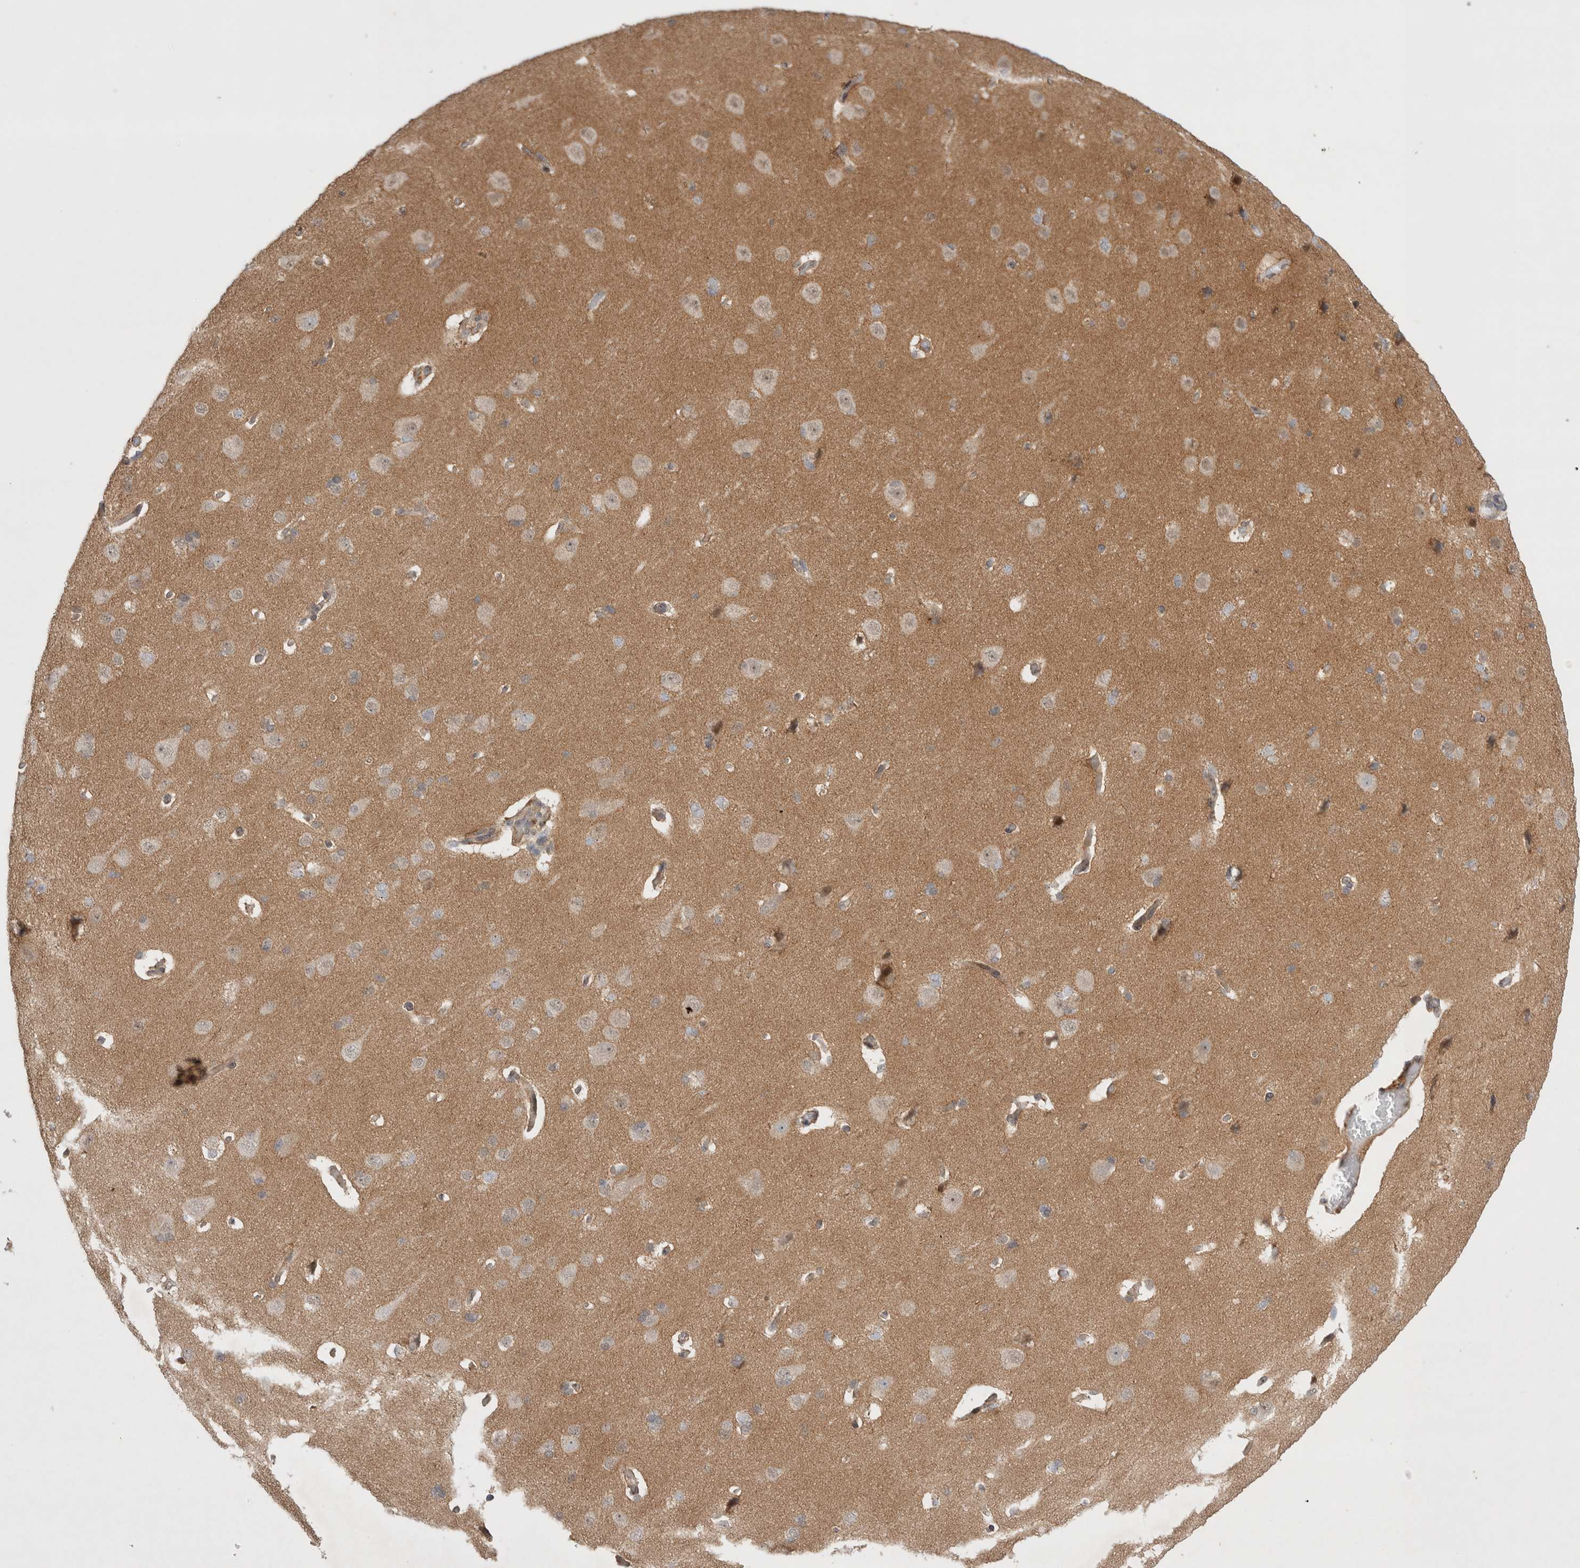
{"staining": {"intensity": "weak", "quantity": ">75%", "location": "cytoplasmic/membranous"}, "tissue": "cerebral cortex", "cell_type": "Endothelial cells", "image_type": "normal", "snomed": [{"axis": "morphology", "description": "Normal tissue, NOS"}, {"axis": "topography", "description": "Cerebral cortex"}], "caption": "A brown stain highlights weak cytoplasmic/membranous staining of a protein in endothelial cells of benign human cerebral cortex.", "gene": "SLC29A1", "patient": {"sex": "male", "age": 62}}